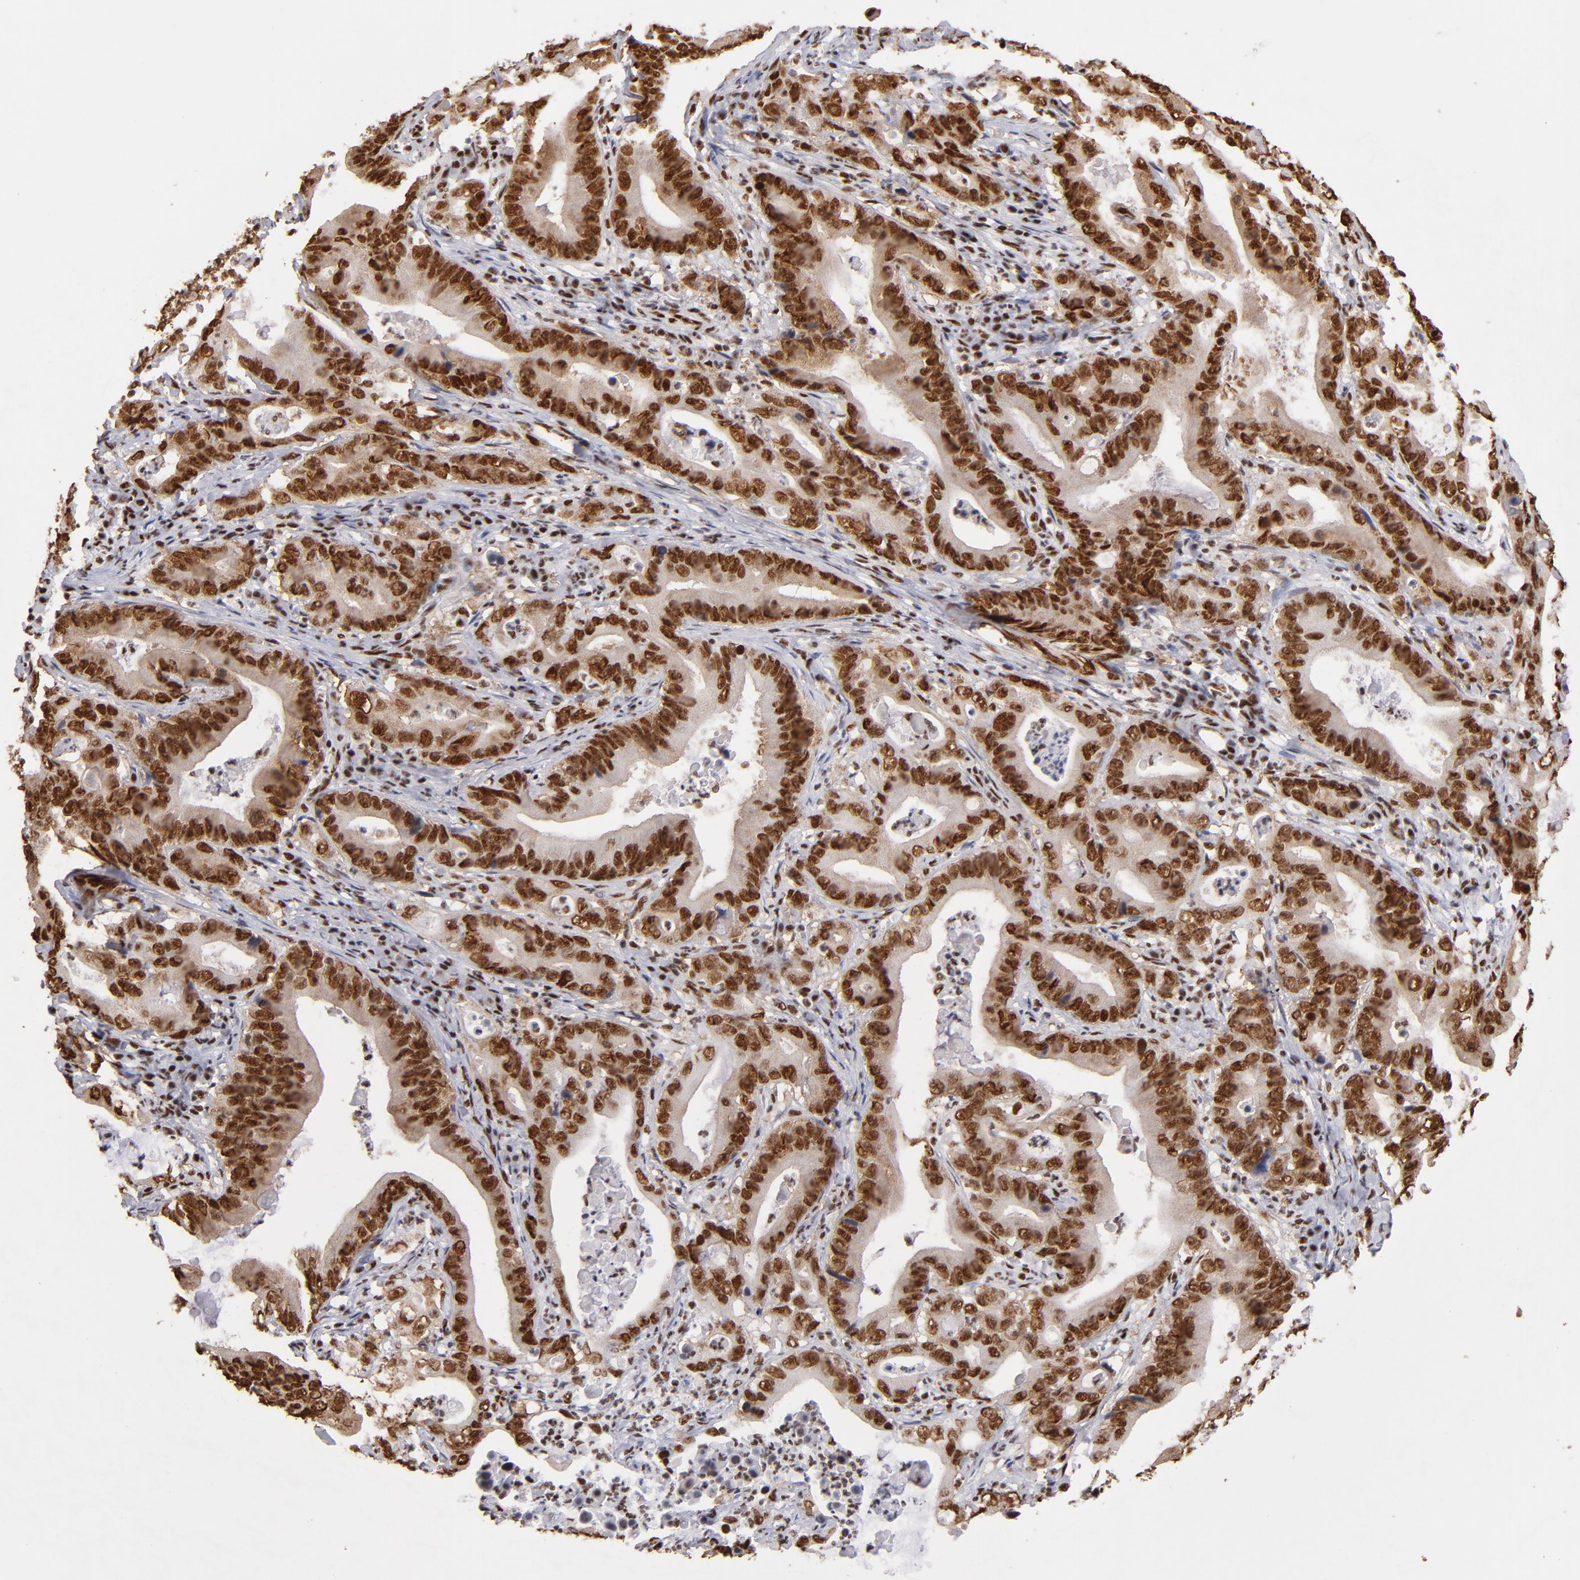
{"staining": {"intensity": "strong", "quantity": ">75%", "location": "cytoplasmic/membranous,nuclear"}, "tissue": "stomach cancer", "cell_type": "Tumor cells", "image_type": "cancer", "snomed": [{"axis": "morphology", "description": "Adenocarcinoma, NOS"}, {"axis": "topography", "description": "Stomach, upper"}], "caption": "Immunohistochemical staining of adenocarcinoma (stomach) reveals high levels of strong cytoplasmic/membranous and nuclear staining in about >75% of tumor cells.", "gene": "MRE11", "patient": {"sex": "male", "age": 63}}